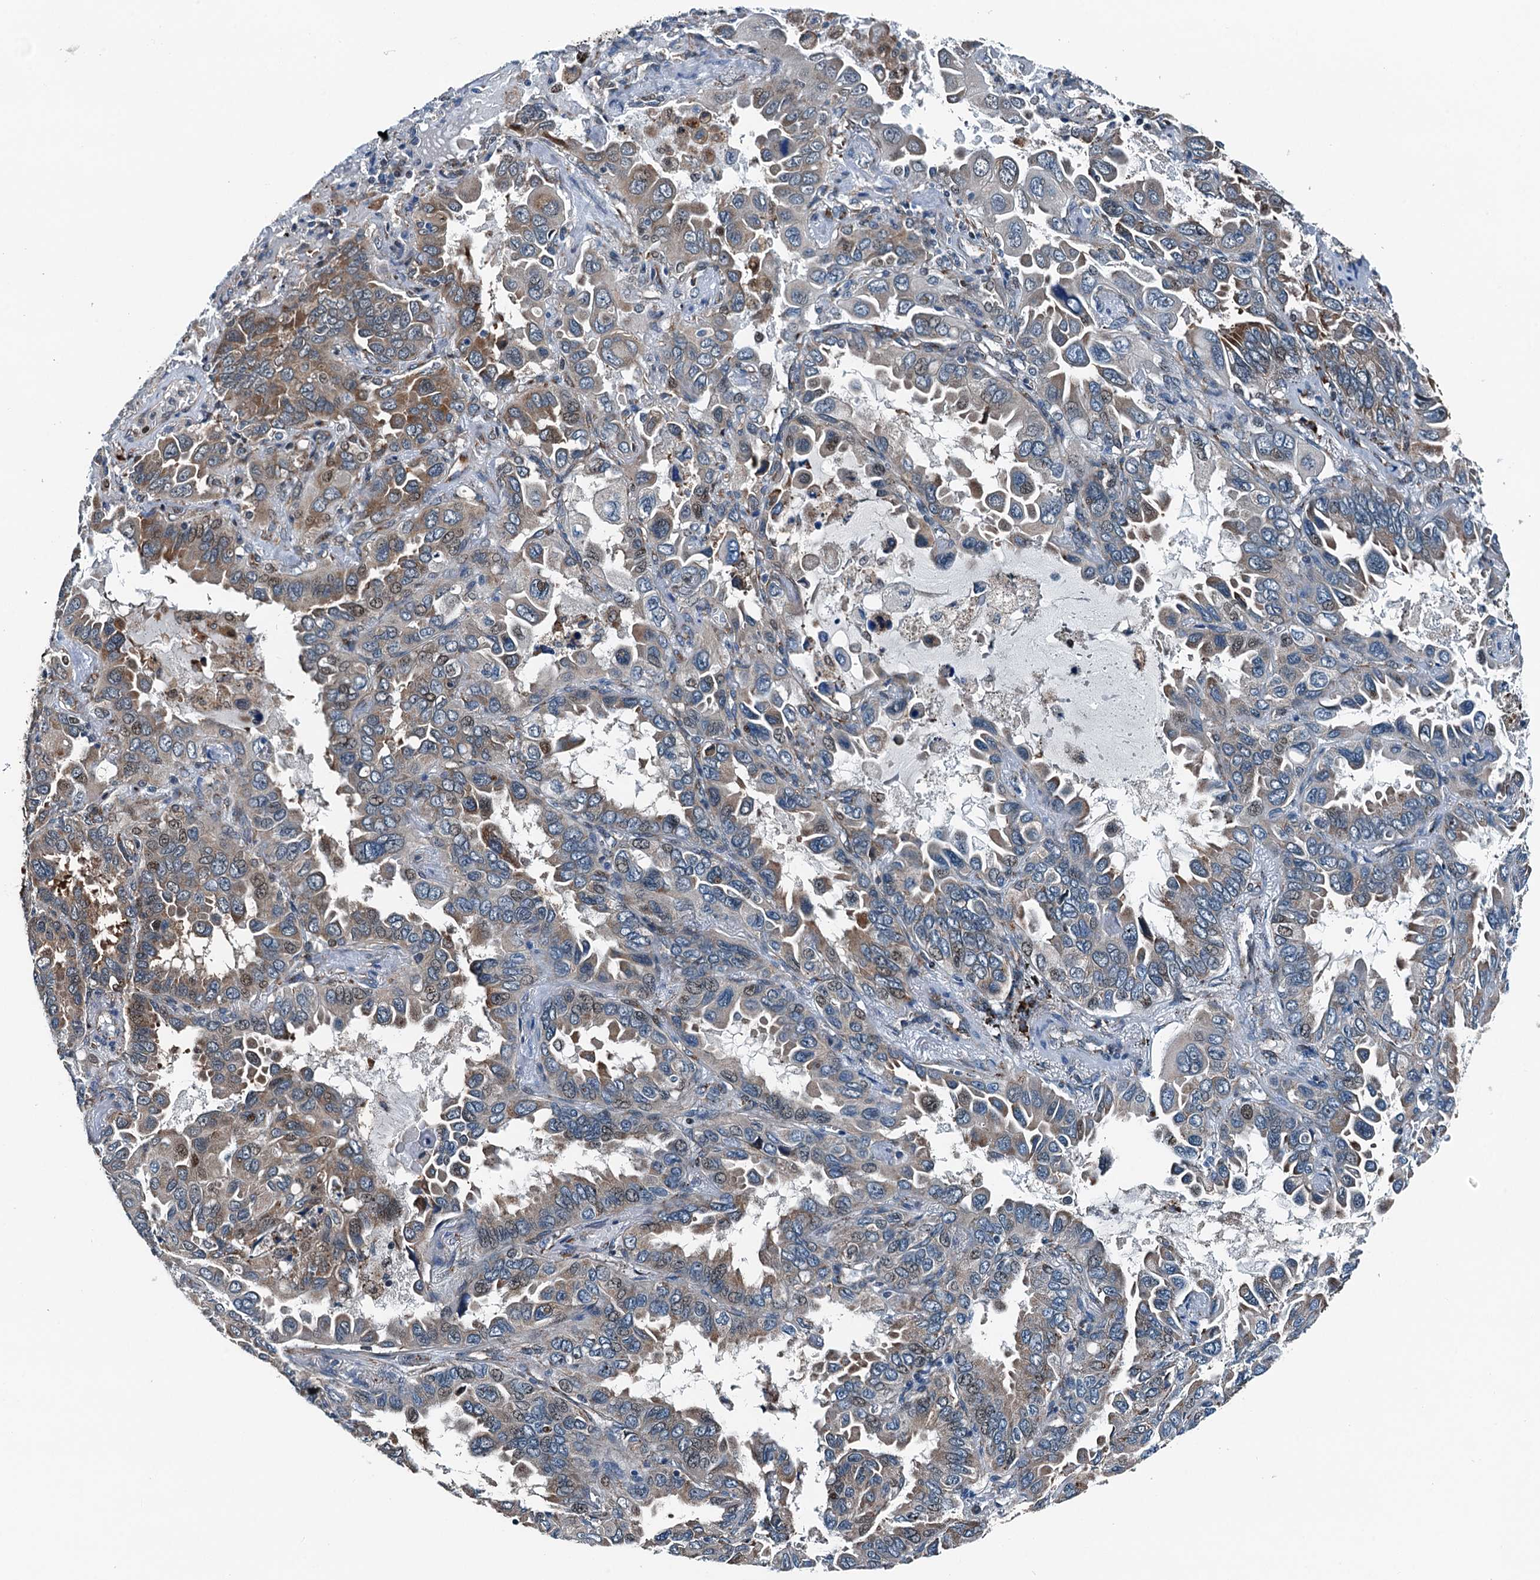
{"staining": {"intensity": "moderate", "quantity": "<25%", "location": "cytoplasmic/membranous"}, "tissue": "lung cancer", "cell_type": "Tumor cells", "image_type": "cancer", "snomed": [{"axis": "morphology", "description": "Adenocarcinoma, NOS"}, {"axis": "topography", "description": "Lung"}], "caption": "Human adenocarcinoma (lung) stained for a protein (brown) displays moderate cytoplasmic/membranous positive staining in approximately <25% of tumor cells.", "gene": "TAMALIN", "patient": {"sex": "male", "age": 64}}